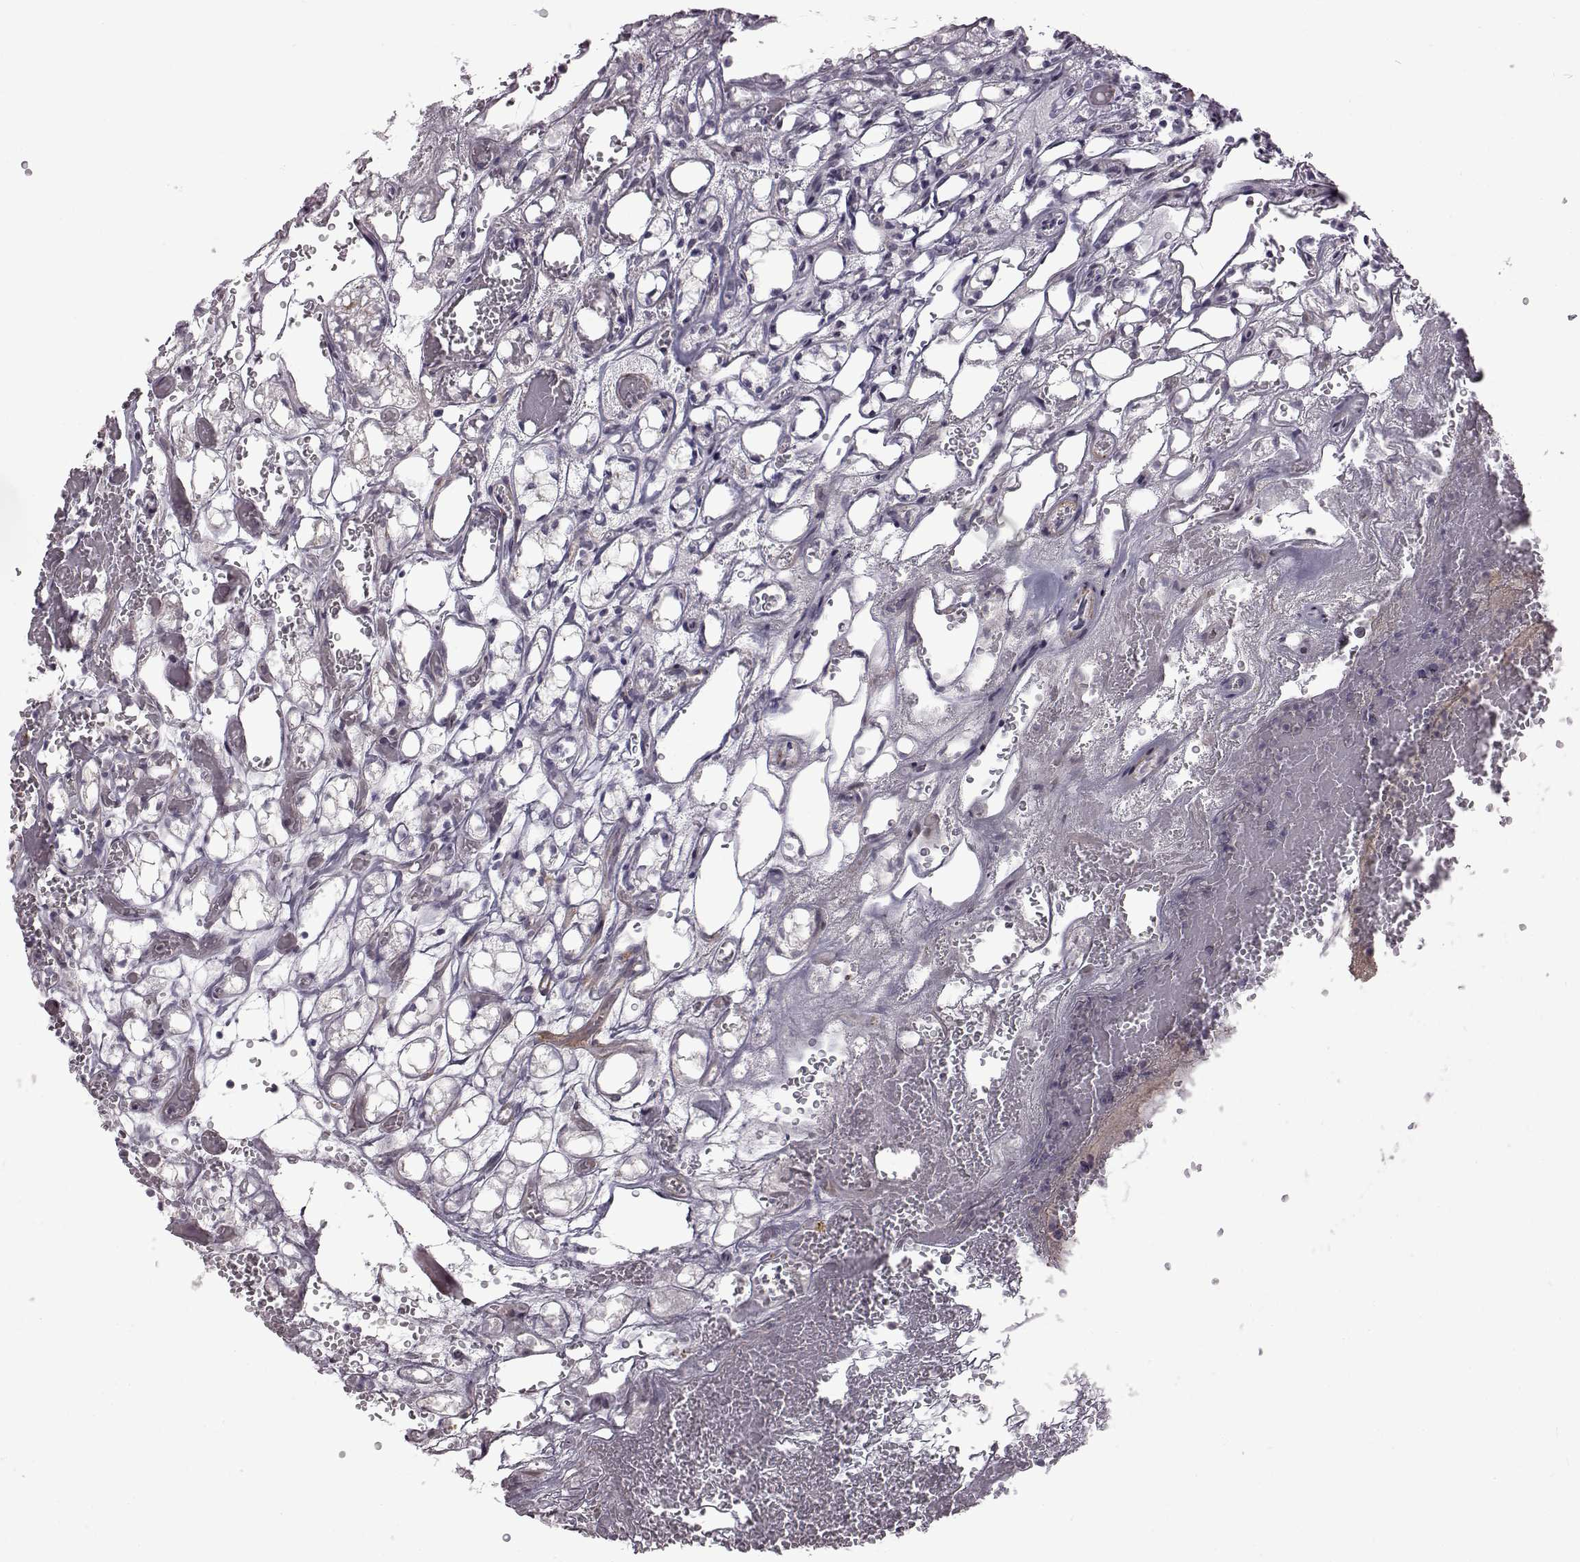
{"staining": {"intensity": "negative", "quantity": "none", "location": "none"}, "tissue": "renal cancer", "cell_type": "Tumor cells", "image_type": "cancer", "snomed": [{"axis": "morphology", "description": "Adenocarcinoma, NOS"}, {"axis": "topography", "description": "Kidney"}], "caption": "Protein analysis of renal cancer shows no significant positivity in tumor cells. (DAB immunohistochemistry visualized using brightfield microscopy, high magnification).", "gene": "SYNPO2", "patient": {"sex": "female", "age": 69}}